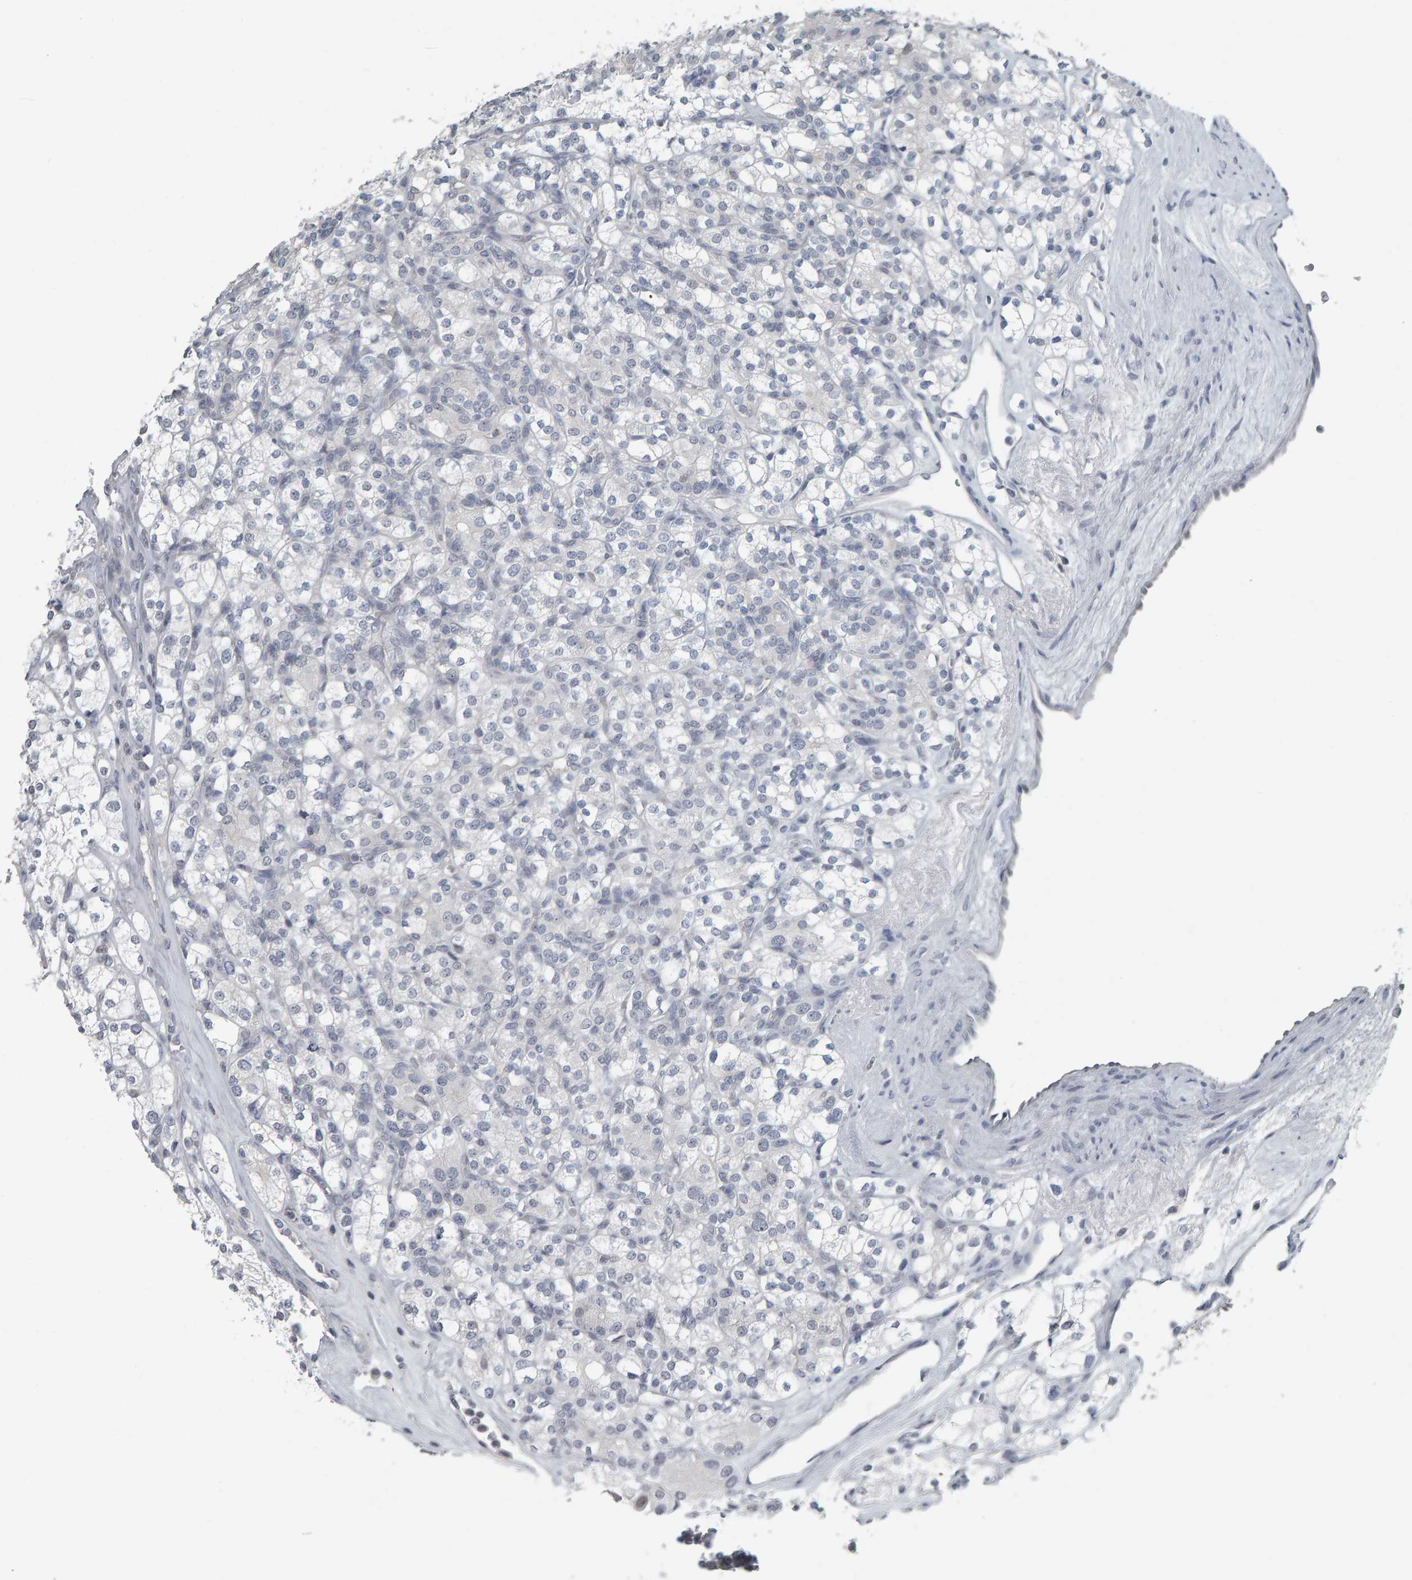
{"staining": {"intensity": "negative", "quantity": "none", "location": "none"}, "tissue": "renal cancer", "cell_type": "Tumor cells", "image_type": "cancer", "snomed": [{"axis": "morphology", "description": "Adenocarcinoma, NOS"}, {"axis": "topography", "description": "Kidney"}], "caption": "Immunohistochemistry (IHC) of human adenocarcinoma (renal) displays no expression in tumor cells.", "gene": "PYY", "patient": {"sex": "male", "age": 77}}